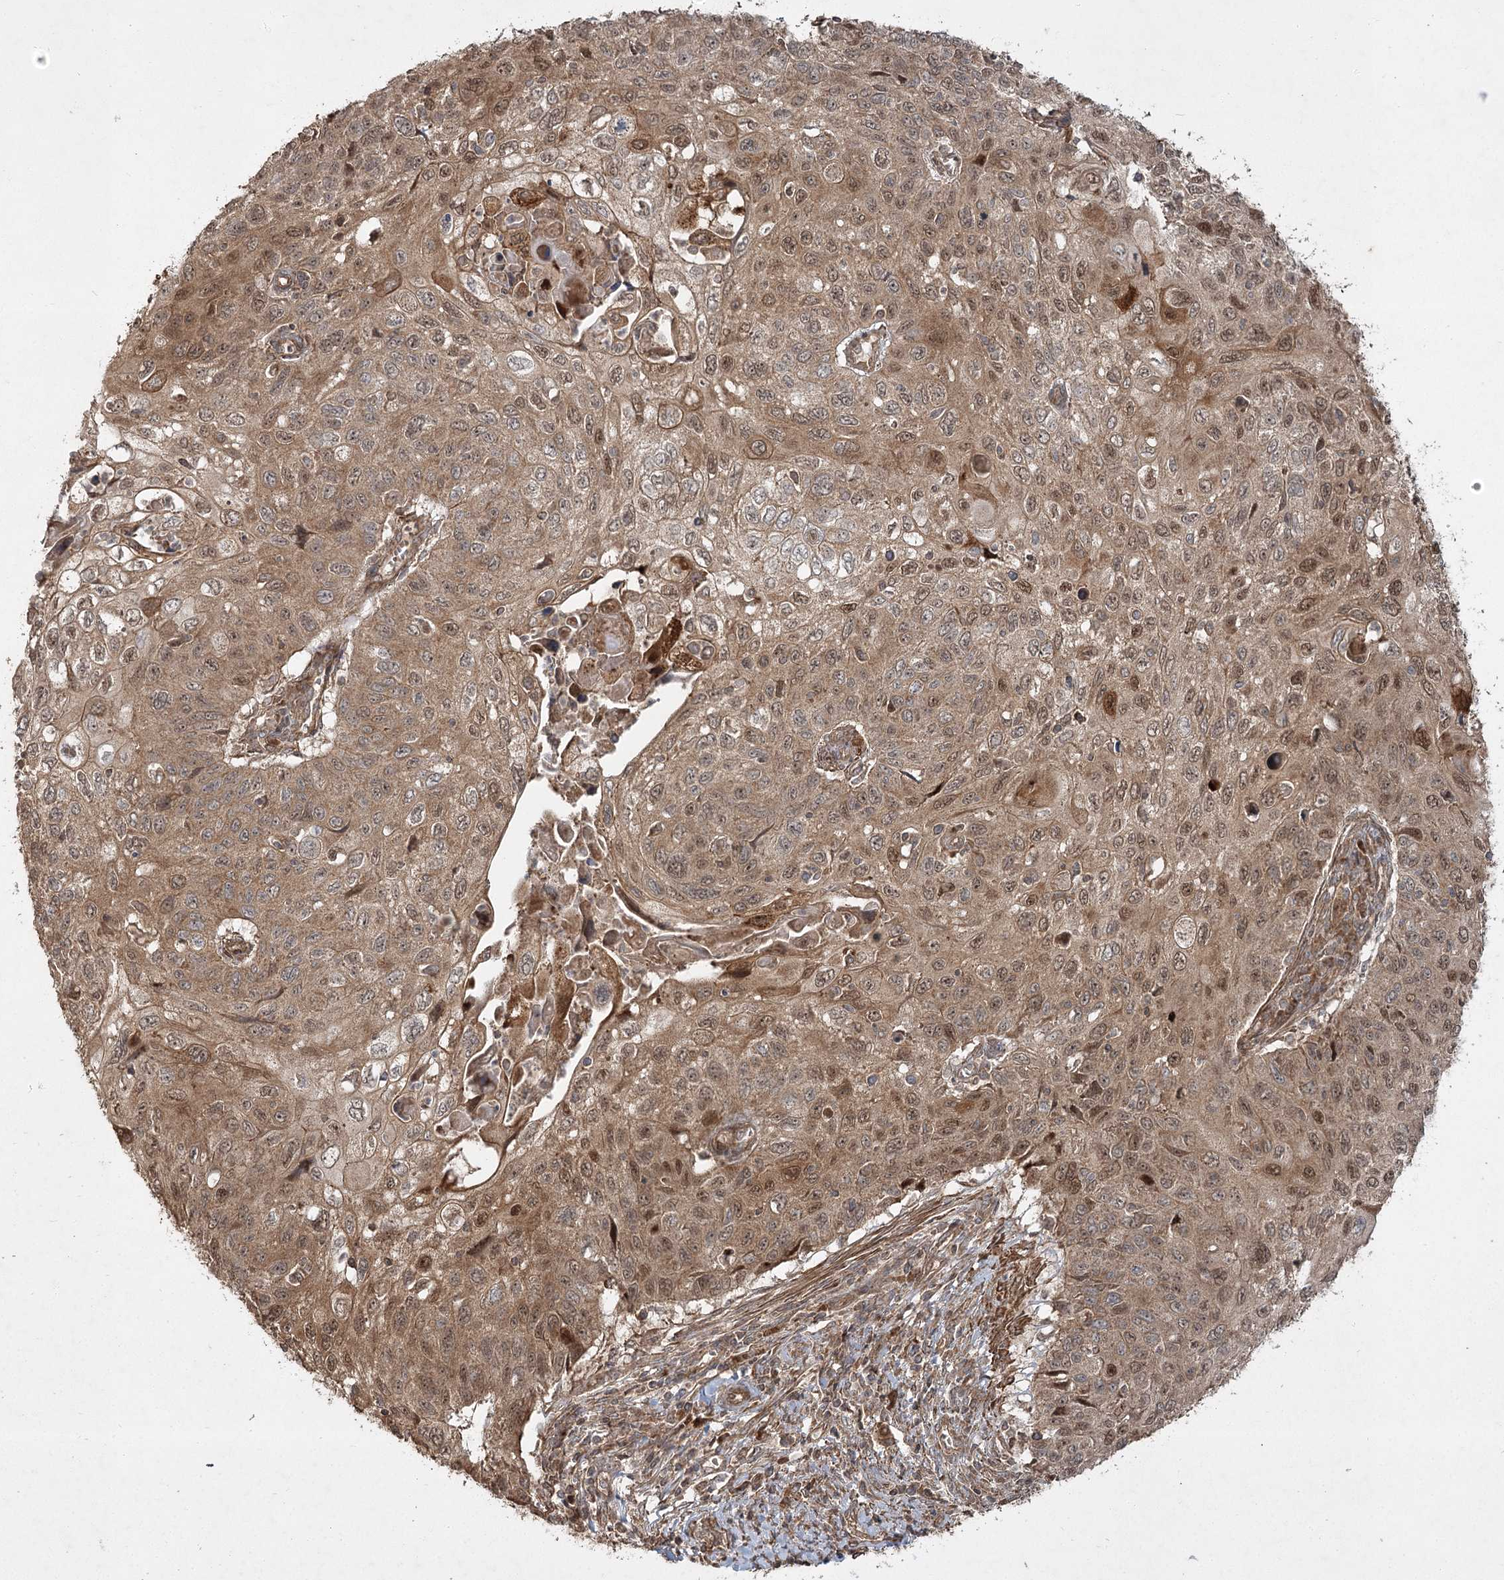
{"staining": {"intensity": "moderate", "quantity": ">75%", "location": "cytoplasmic/membranous,nuclear"}, "tissue": "cervical cancer", "cell_type": "Tumor cells", "image_type": "cancer", "snomed": [{"axis": "morphology", "description": "Squamous cell carcinoma, NOS"}, {"axis": "topography", "description": "Cervix"}], "caption": "IHC photomicrograph of cervical cancer (squamous cell carcinoma) stained for a protein (brown), which shows medium levels of moderate cytoplasmic/membranous and nuclear staining in approximately >75% of tumor cells.", "gene": "CPLANE1", "patient": {"sex": "female", "age": 70}}